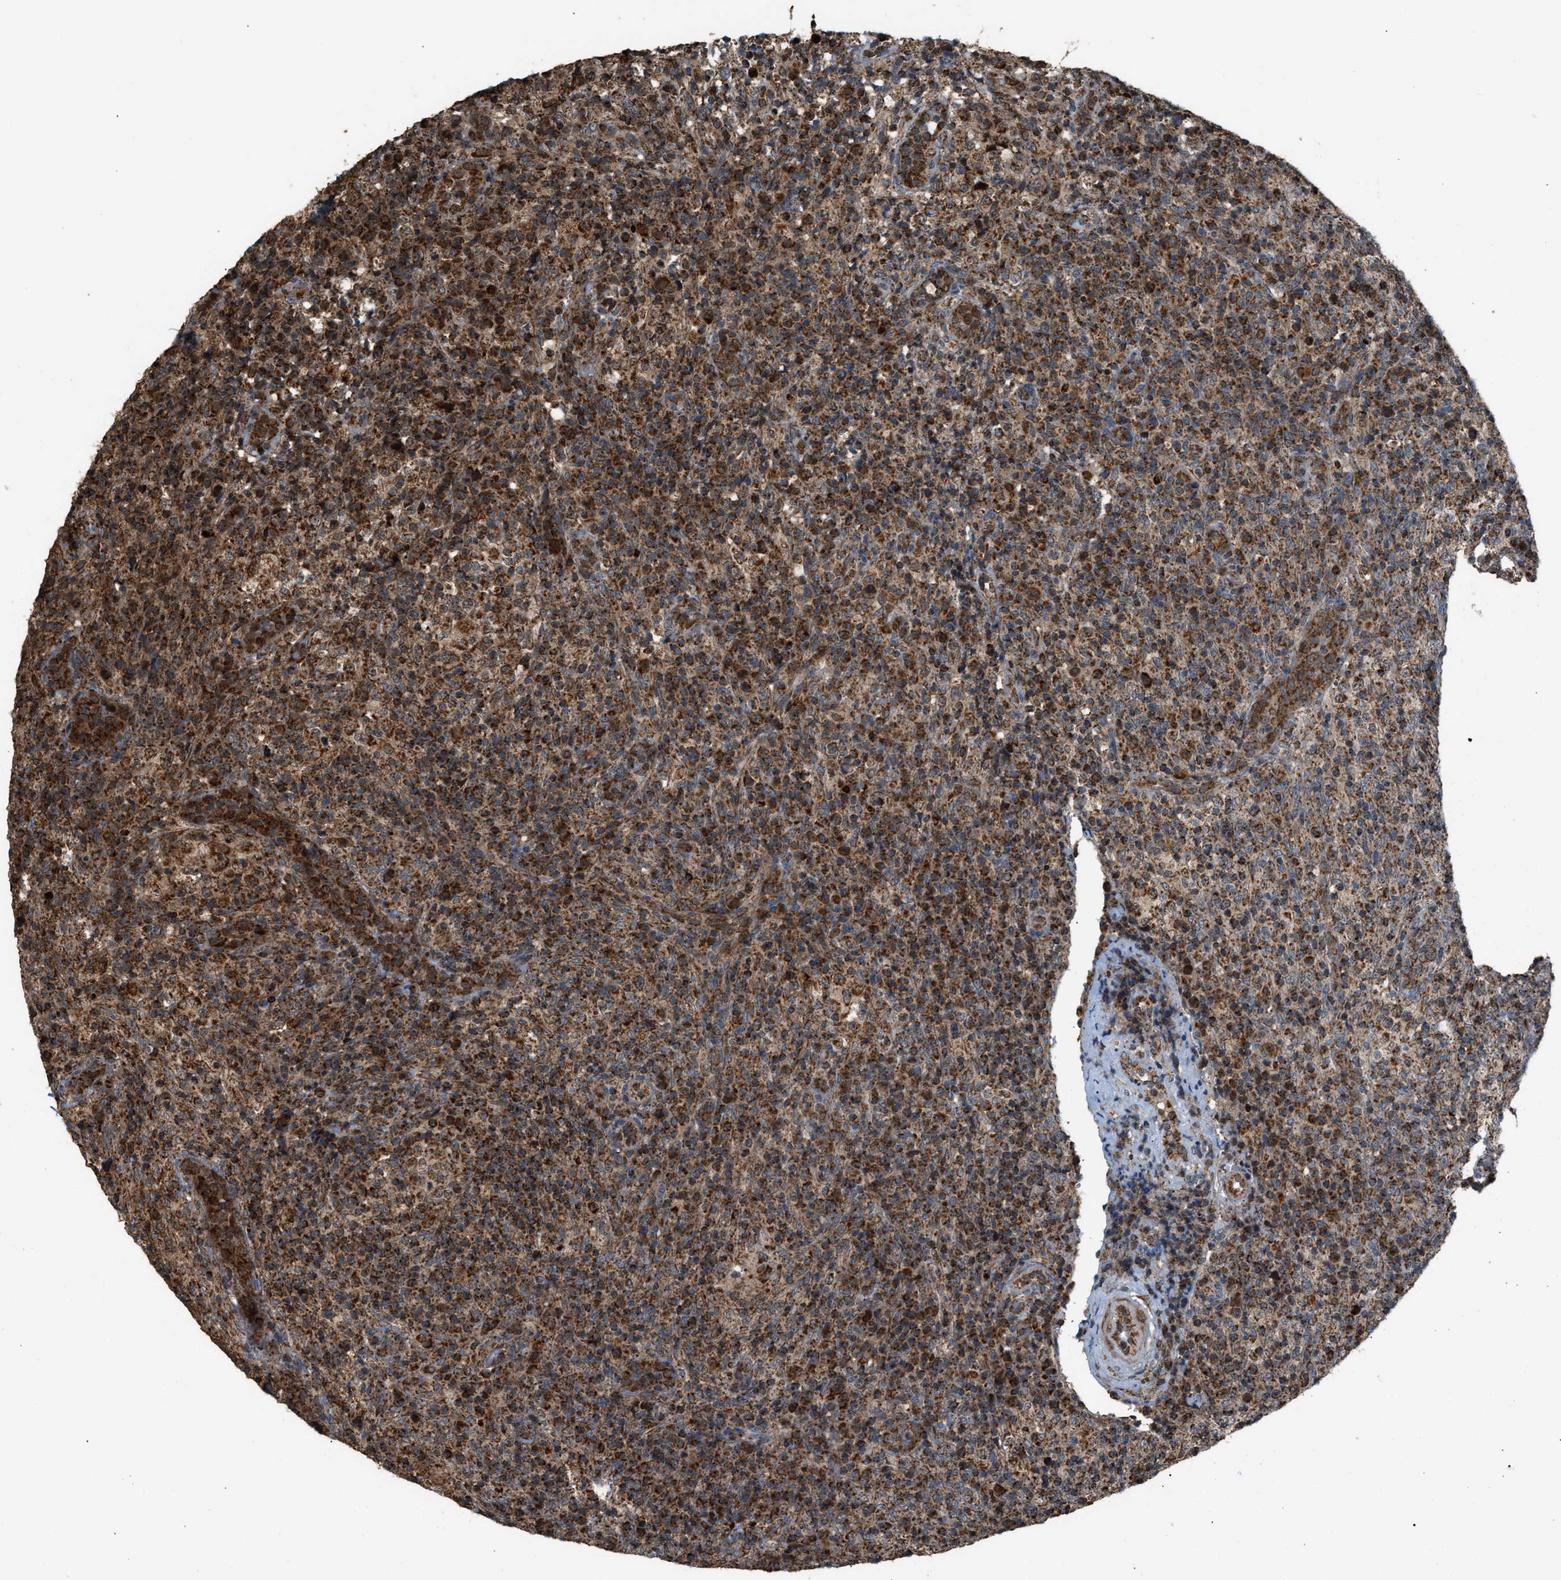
{"staining": {"intensity": "moderate", "quantity": ">75%", "location": "cytoplasmic/membranous"}, "tissue": "lymphoma", "cell_type": "Tumor cells", "image_type": "cancer", "snomed": [{"axis": "morphology", "description": "Malignant lymphoma, non-Hodgkin's type, High grade"}, {"axis": "topography", "description": "Lymph node"}], "caption": "DAB immunohistochemical staining of human lymphoma shows moderate cytoplasmic/membranous protein positivity in approximately >75% of tumor cells.", "gene": "SGSM2", "patient": {"sex": "female", "age": 76}}